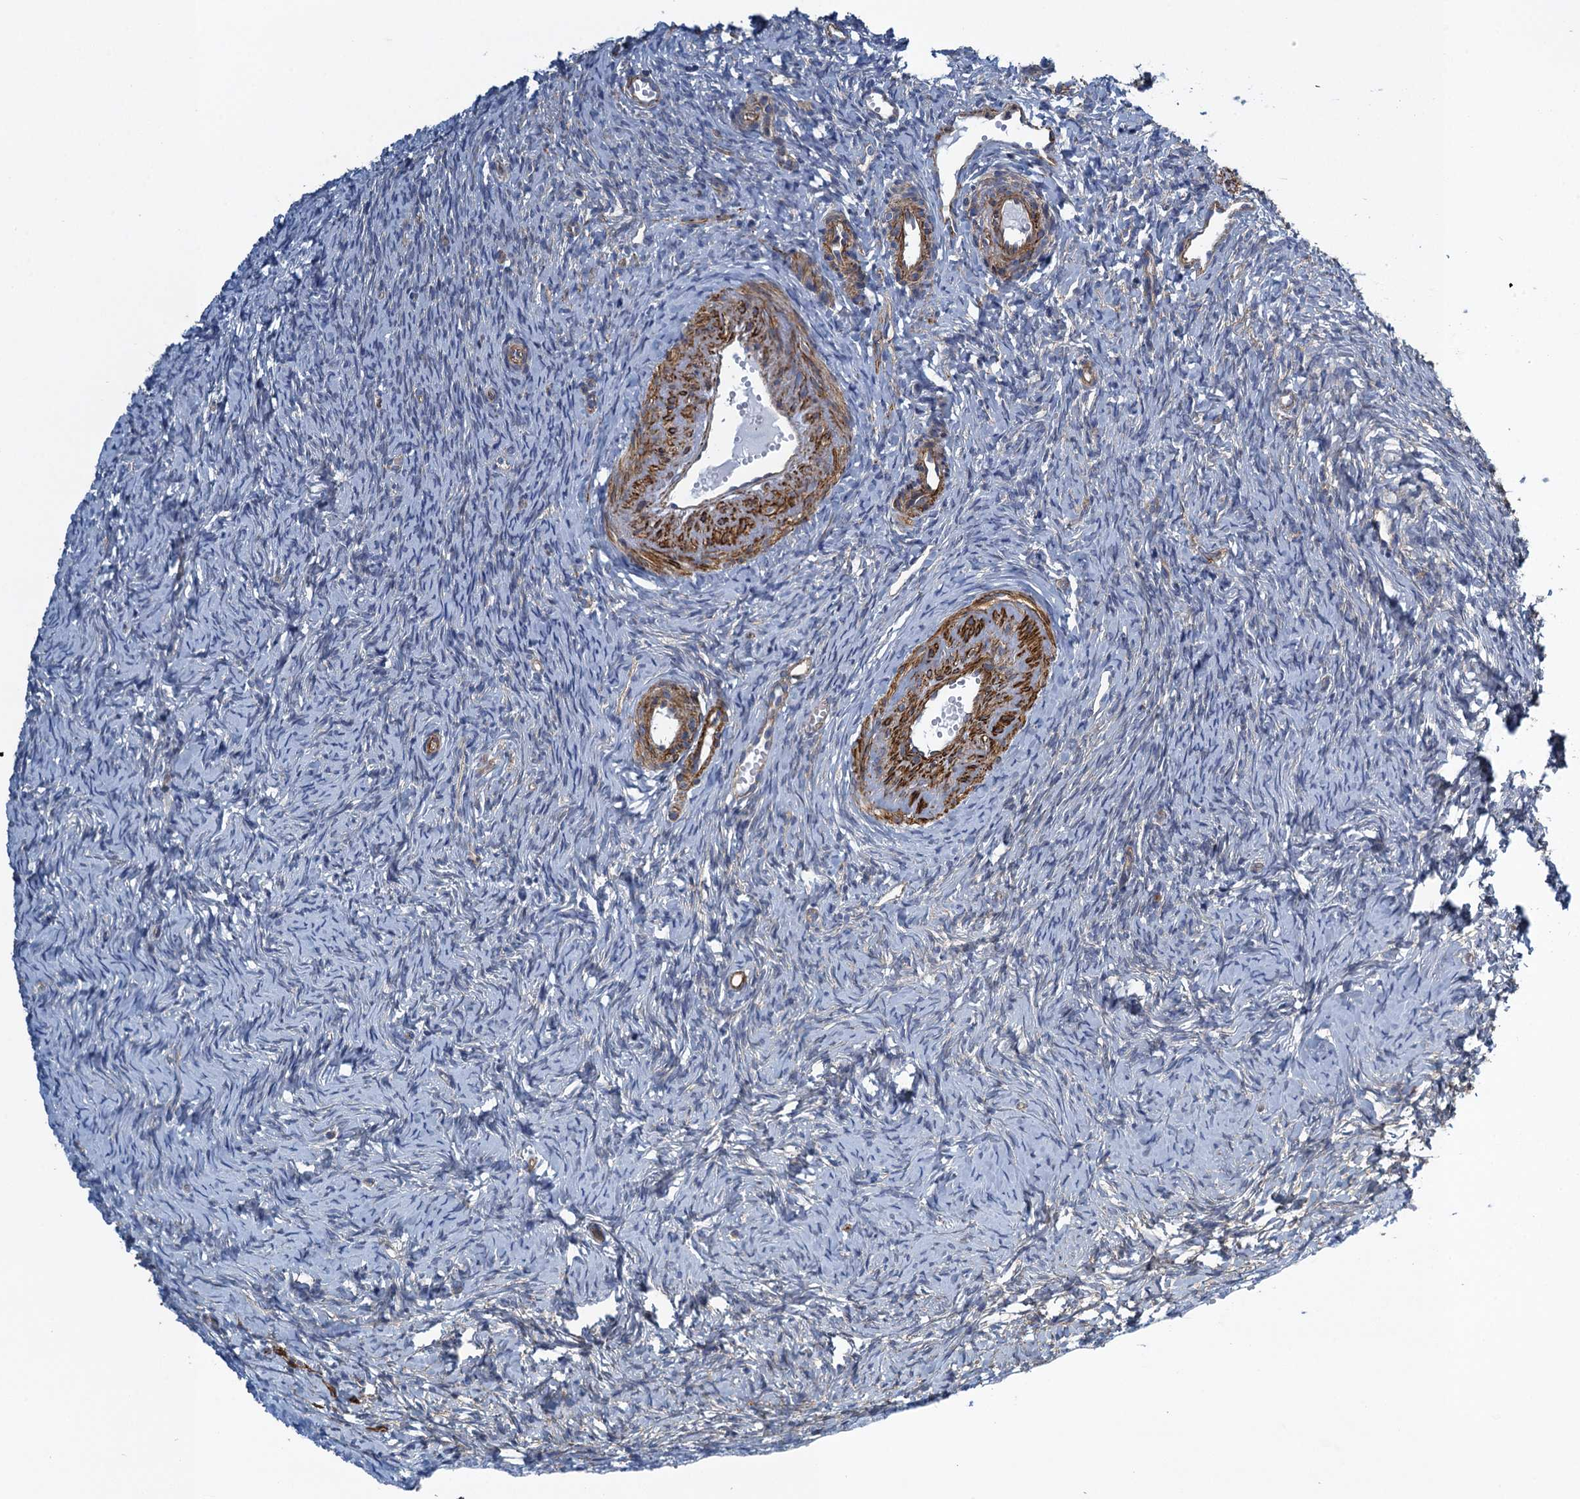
{"staining": {"intensity": "negative", "quantity": "none", "location": "none"}, "tissue": "ovary", "cell_type": "Ovarian stroma cells", "image_type": "normal", "snomed": [{"axis": "morphology", "description": "Normal tissue, NOS"}, {"axis": "topography", "description": "Ovary"}], "caption": "Immunohistochemical staining of benign human ovary demonstrates no significant expression in ovarian stroma cells. (Immunohistochemistry (ihc), brightfield microscopy, high magnification).", "gene": "PROSER2", "patient": {"sex": "female", "age": 51}}